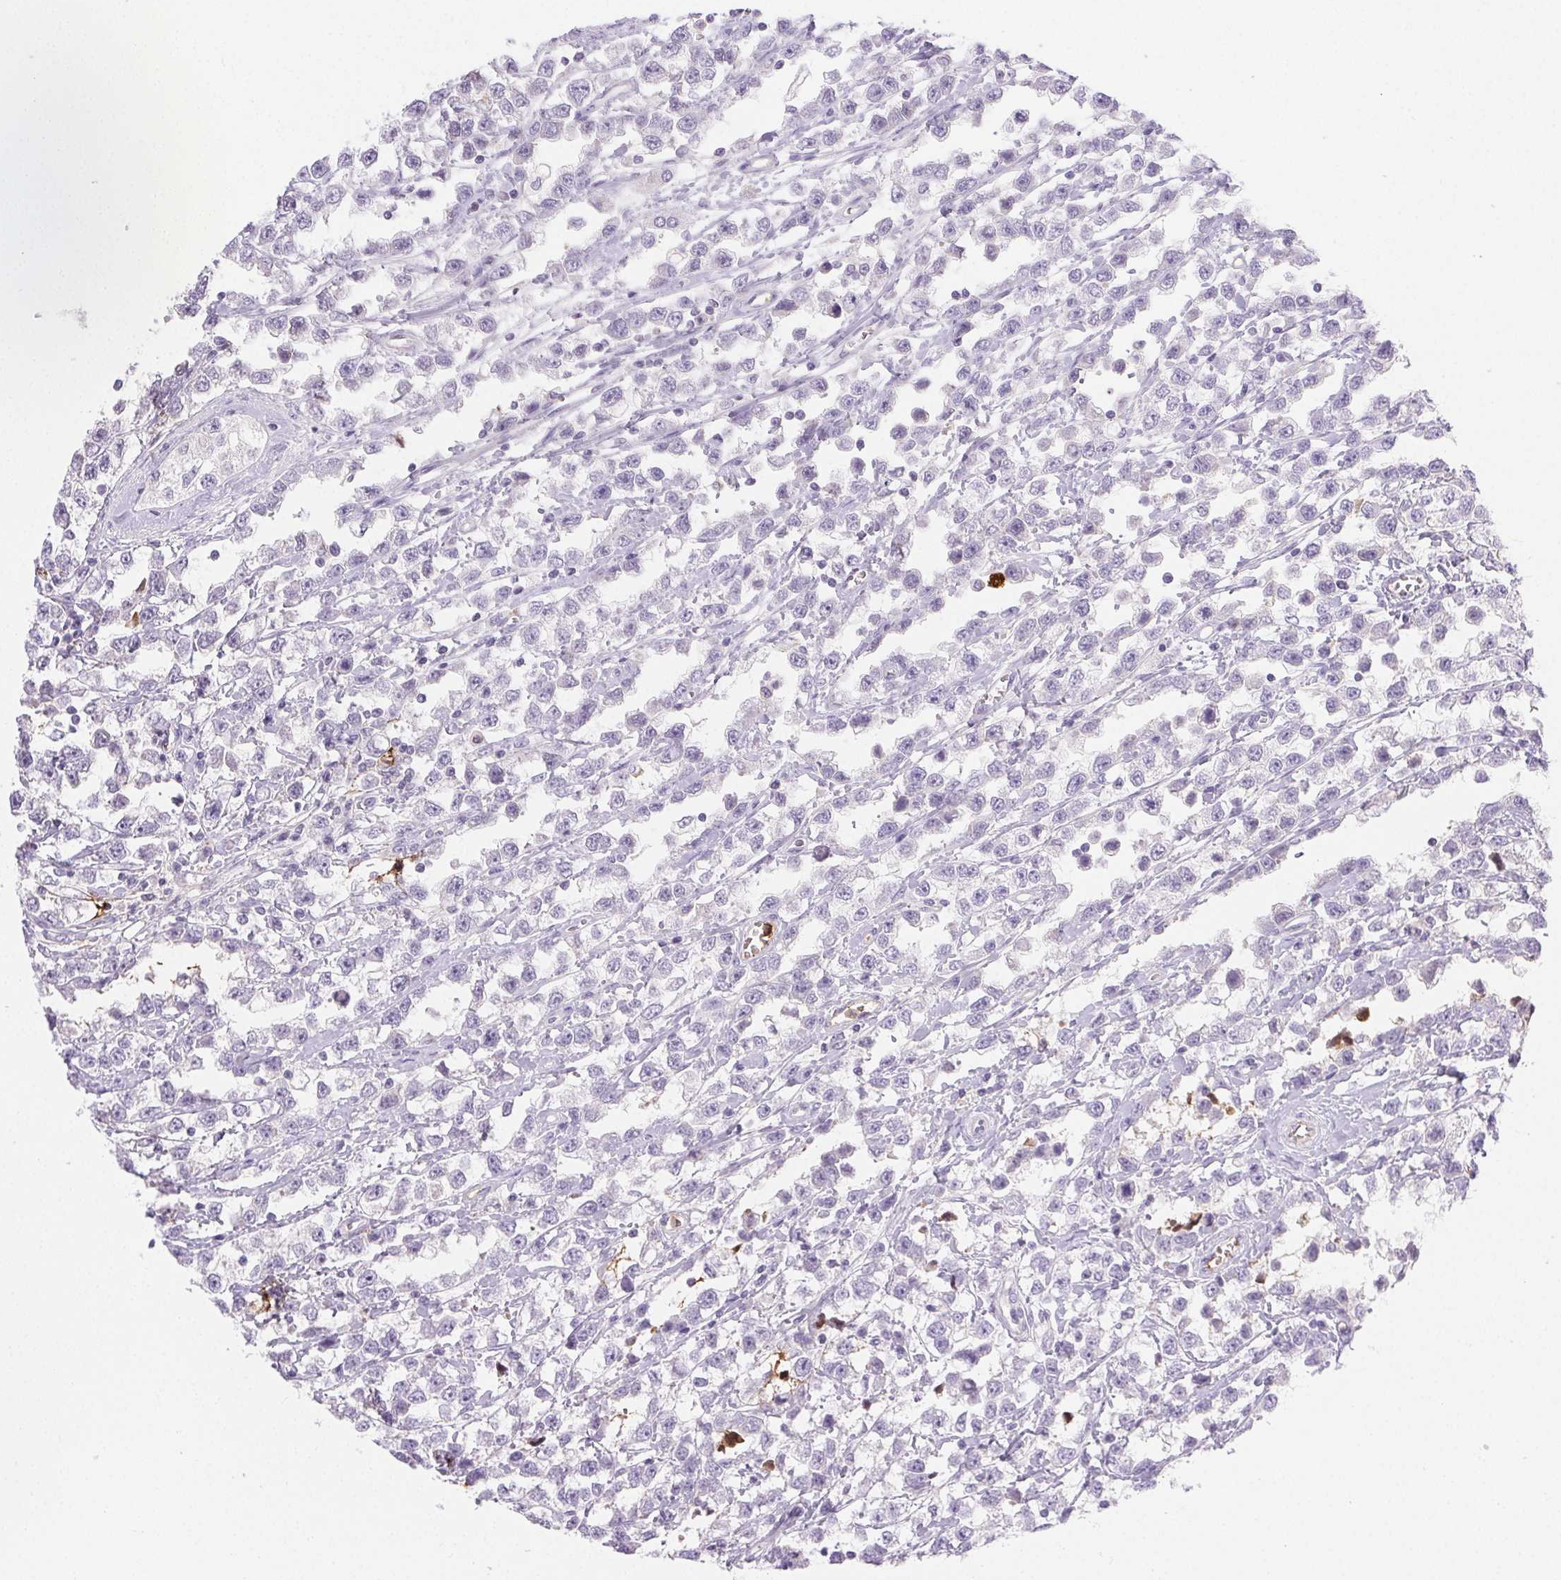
{"staining": {"intensity": "negative", "quantity": "none", "location": "none"}, "tissue": "testis cancer", "cell_type": "Tumor cells", "image_type": "cancer", "snomed": [{"axis": "morphology", "description": "Seminoma, NOS"}, {"axis": "topography", "description": "Testis"}], "caption": "DAB immunohistochemical staining of testis cancer shows no significant staining in tumor cells. (DAB (3,3'-diaminobenzidine) immunohistochemistry, high magnification).", "gene": "FGA", "patient": {"sex": "male", "age": 34}}